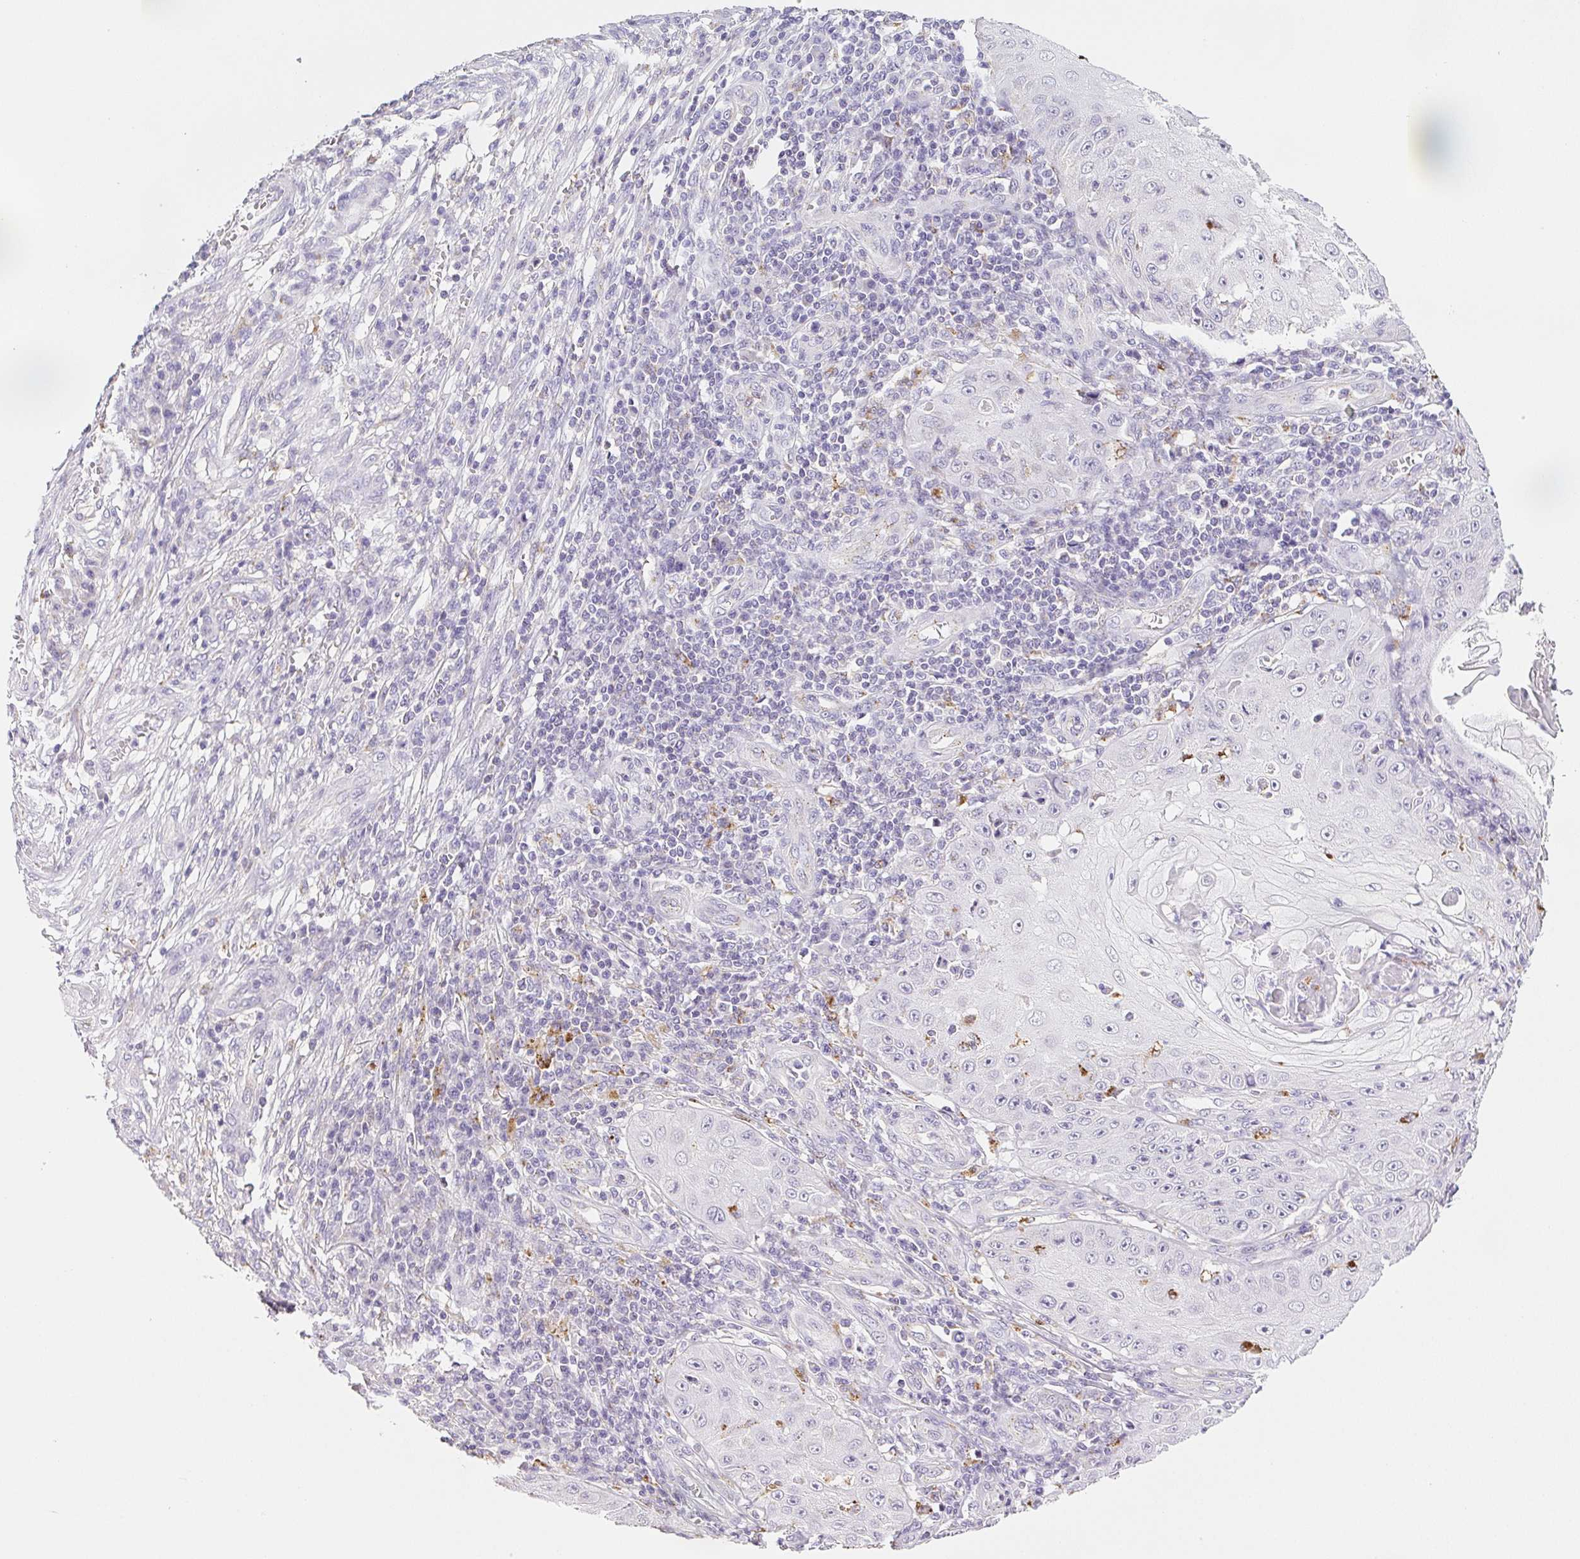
{"staining": {"intensity": "negative", "quantity": "none", "location": "none"}, "tissue": "skin cancer", "cell_type": "Tumor cells", "image_type": "cancer", "snomed": [{"axis": "morphology", "description": "Squamous cell carcinoma, NOS"}, {"axis": "topography", "description": "Skin"}], "caption": "DAB immunohistochemical staining of skin cancer displays no significant positivity in tumor cells. (DAB (3,3'-diaminobenzidine) IHC with hematoxylin counter stain).", "gene": "LIPA", "patient": {"sex": "male", "age": 70}}